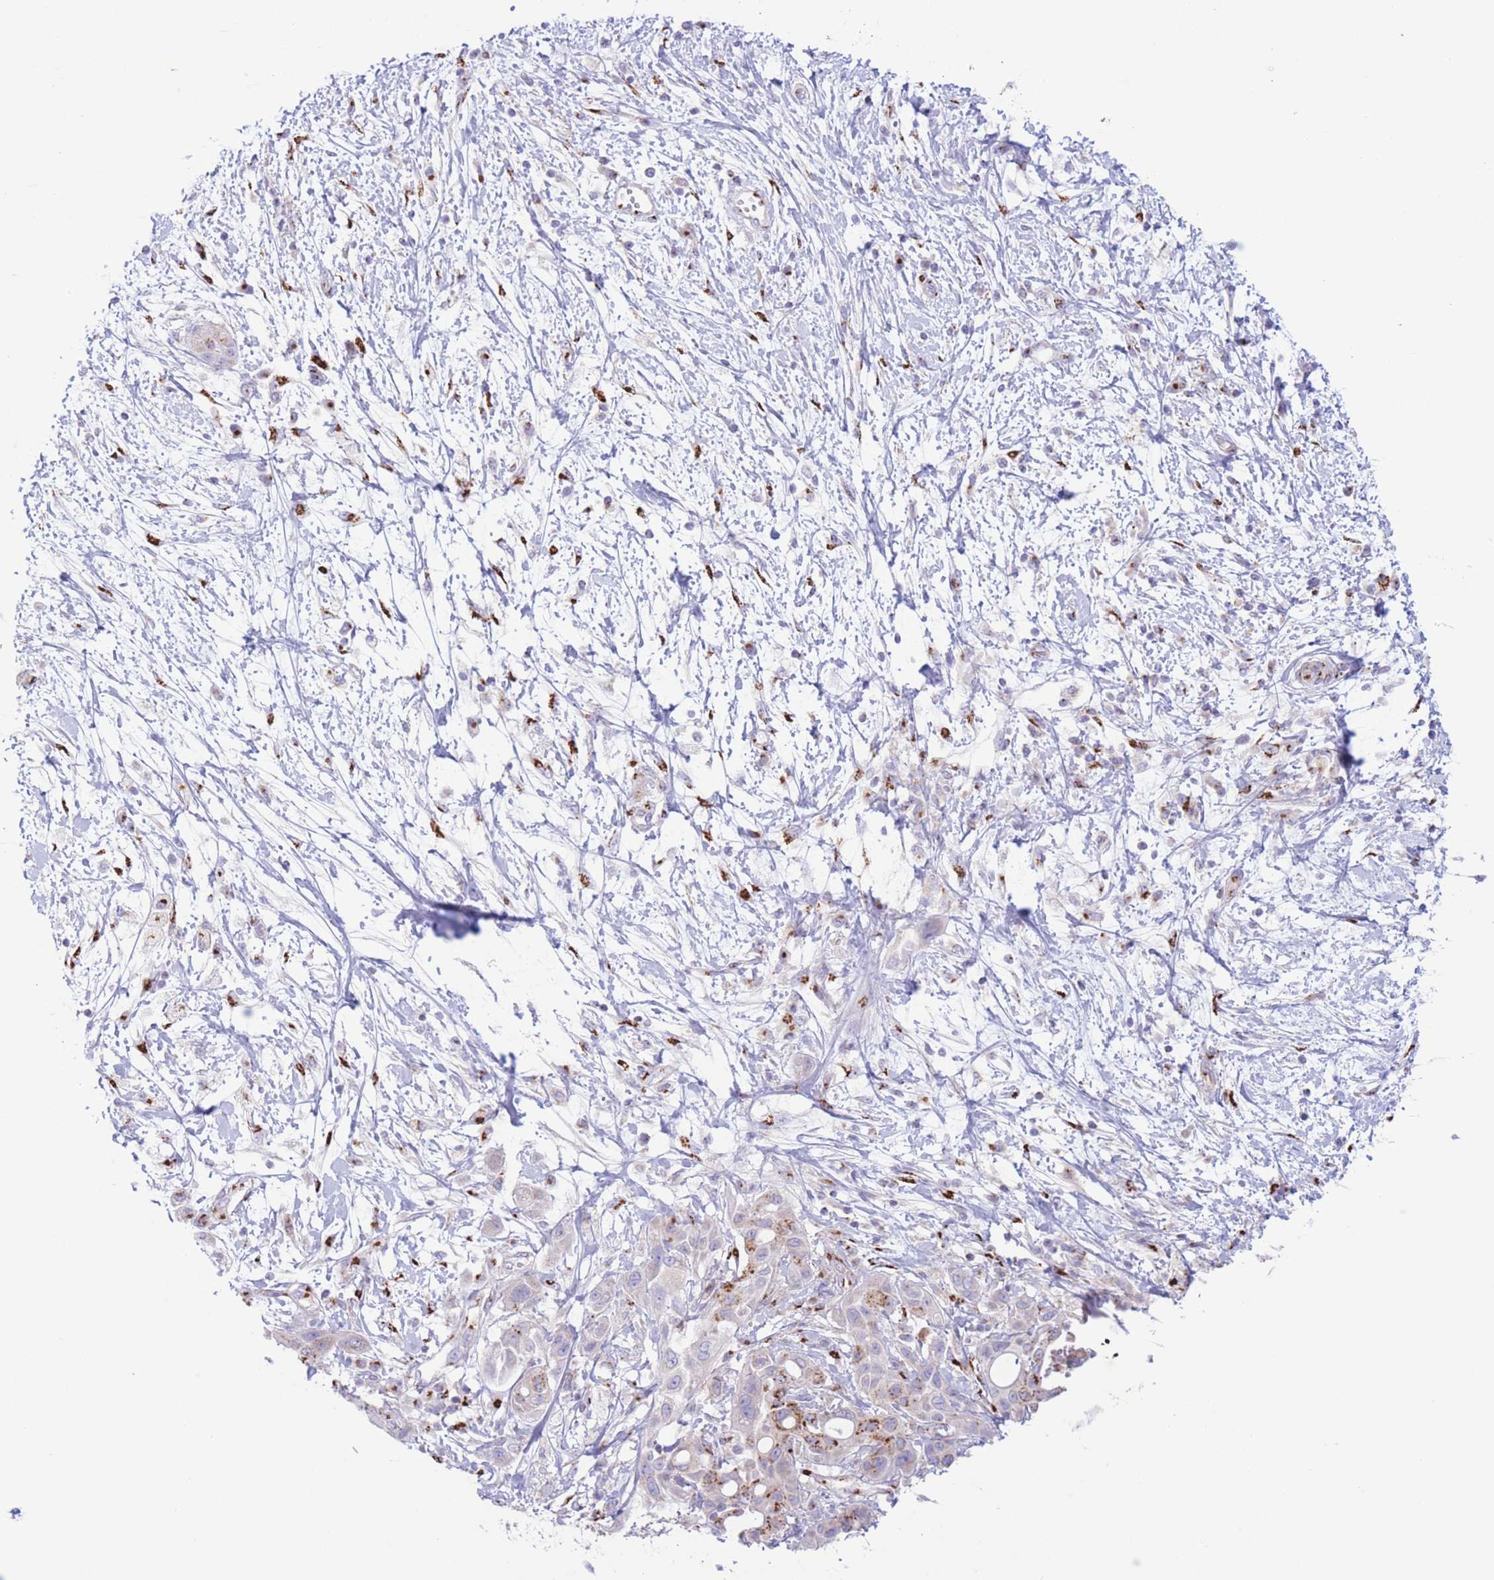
{"staining": {"intensity": "moderate", "quantity": "<25%", "location": "cytoplasmic/membranous"}, "tissue": "pancreatic cancer", "cell_type": "Tumor cells", "image_type": "cancer", "snomed": [{"axis": "morphology", "description": "Adenocarcinoma, NOS"}, {"axis": "topography", "description": "Pancreas"}], "caption": "Pancreatic cancer was stained to show a protein in brown. There is low levels of moderate cytoplasmic/membranous expression in approximately <25% of tumor cells.", "gene": "MPND", "patient": {"sex": "male", "age": 68}}